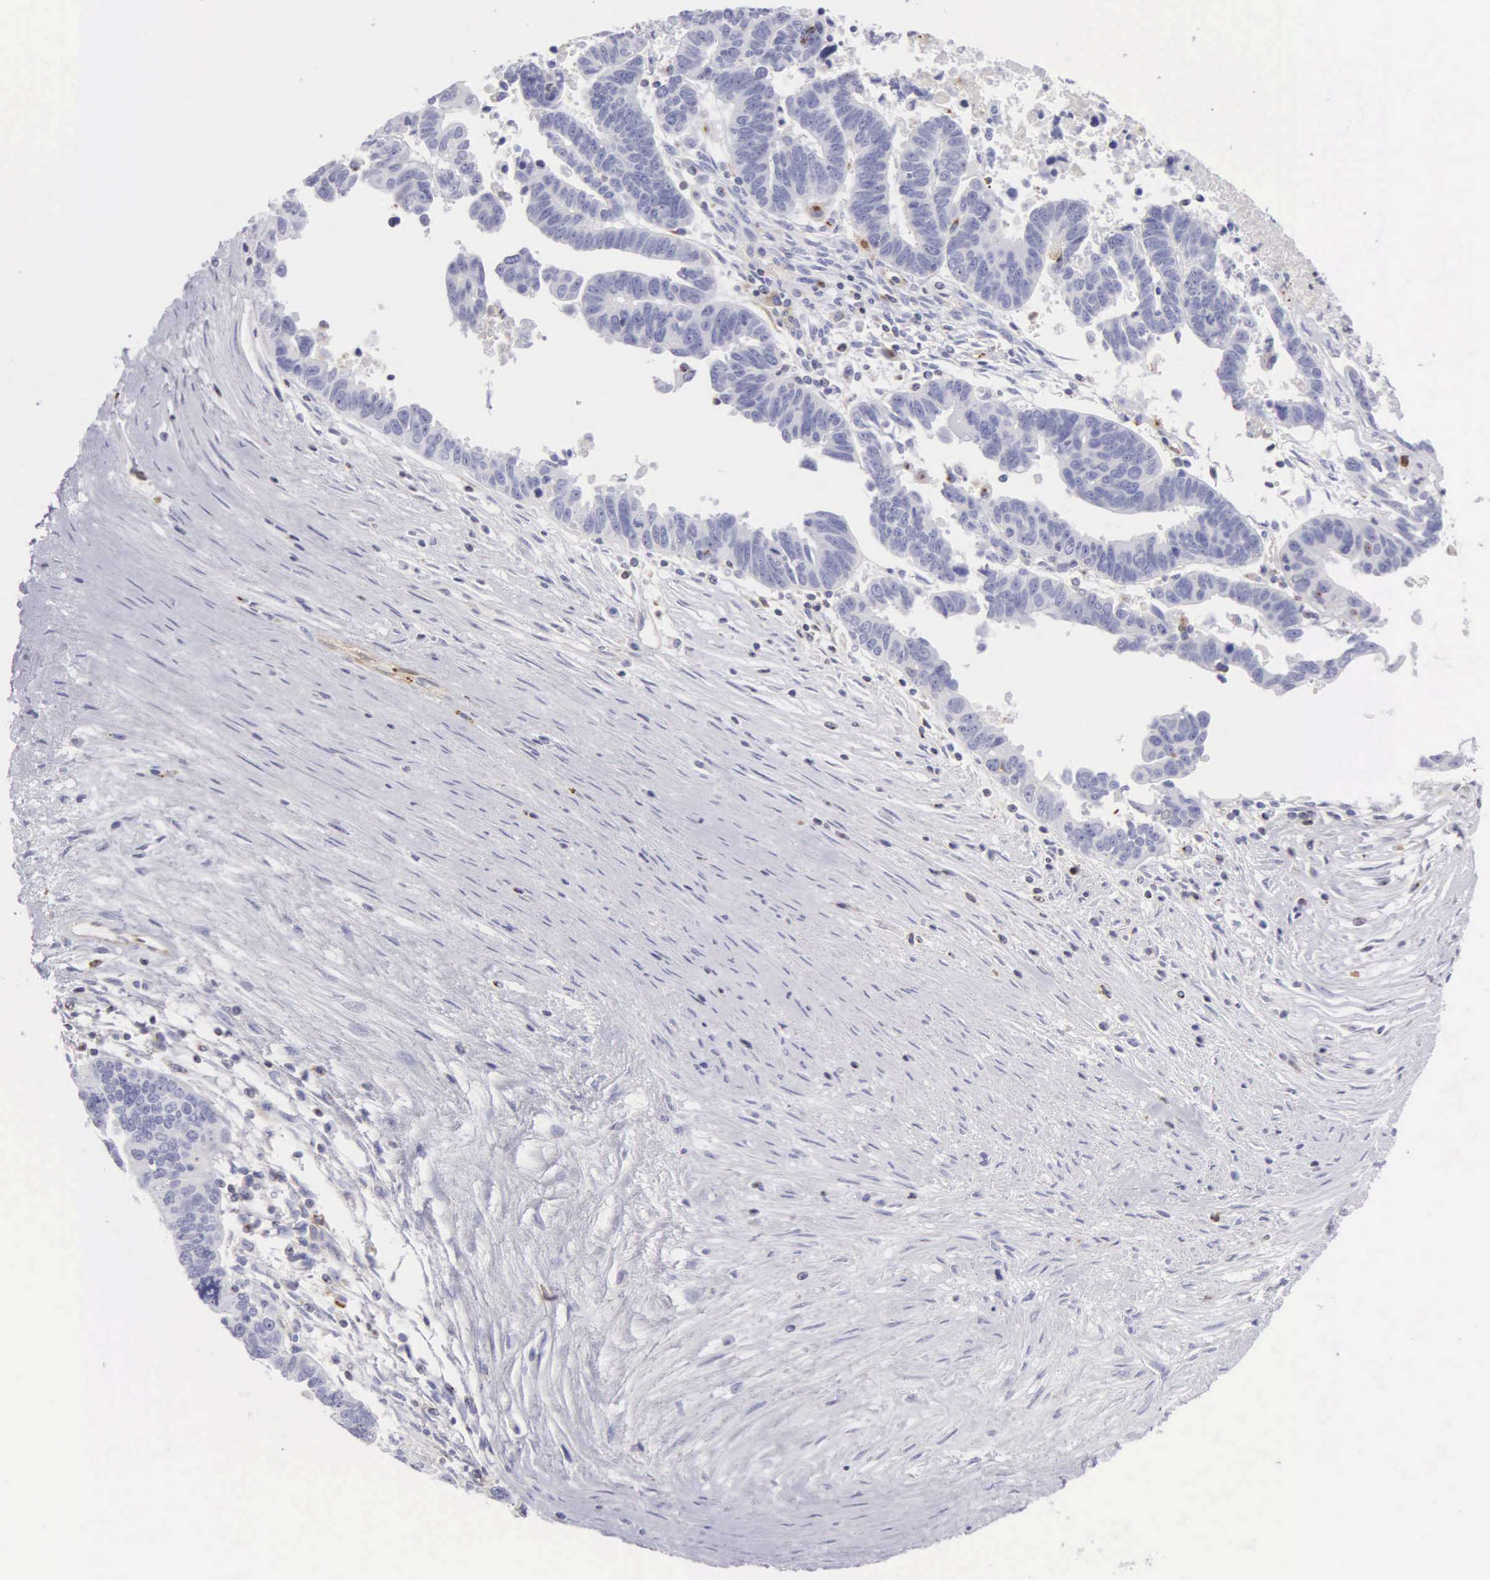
{"staining": {"intensity": "negative", "quantity": "none", "location": "none"}, "tissue": "ovarian cancer", "cell_type": "Tumor cells", "image_type": "cancer", "snomed": [{"axis": "morphology", "description": "Carcinoma, endometroid"}, {"axis": "morphology", "description": "Cystadenocarcinoma, serous, NOS"}, {"axis": "topography", "description": "Ovary"}], "caption": "DAB immunohistochemical staining of ovarian cancer shows no significant staining in tumor cells.", "gene": "SRGN", "patient": {"sex": "female", "age": 45}}